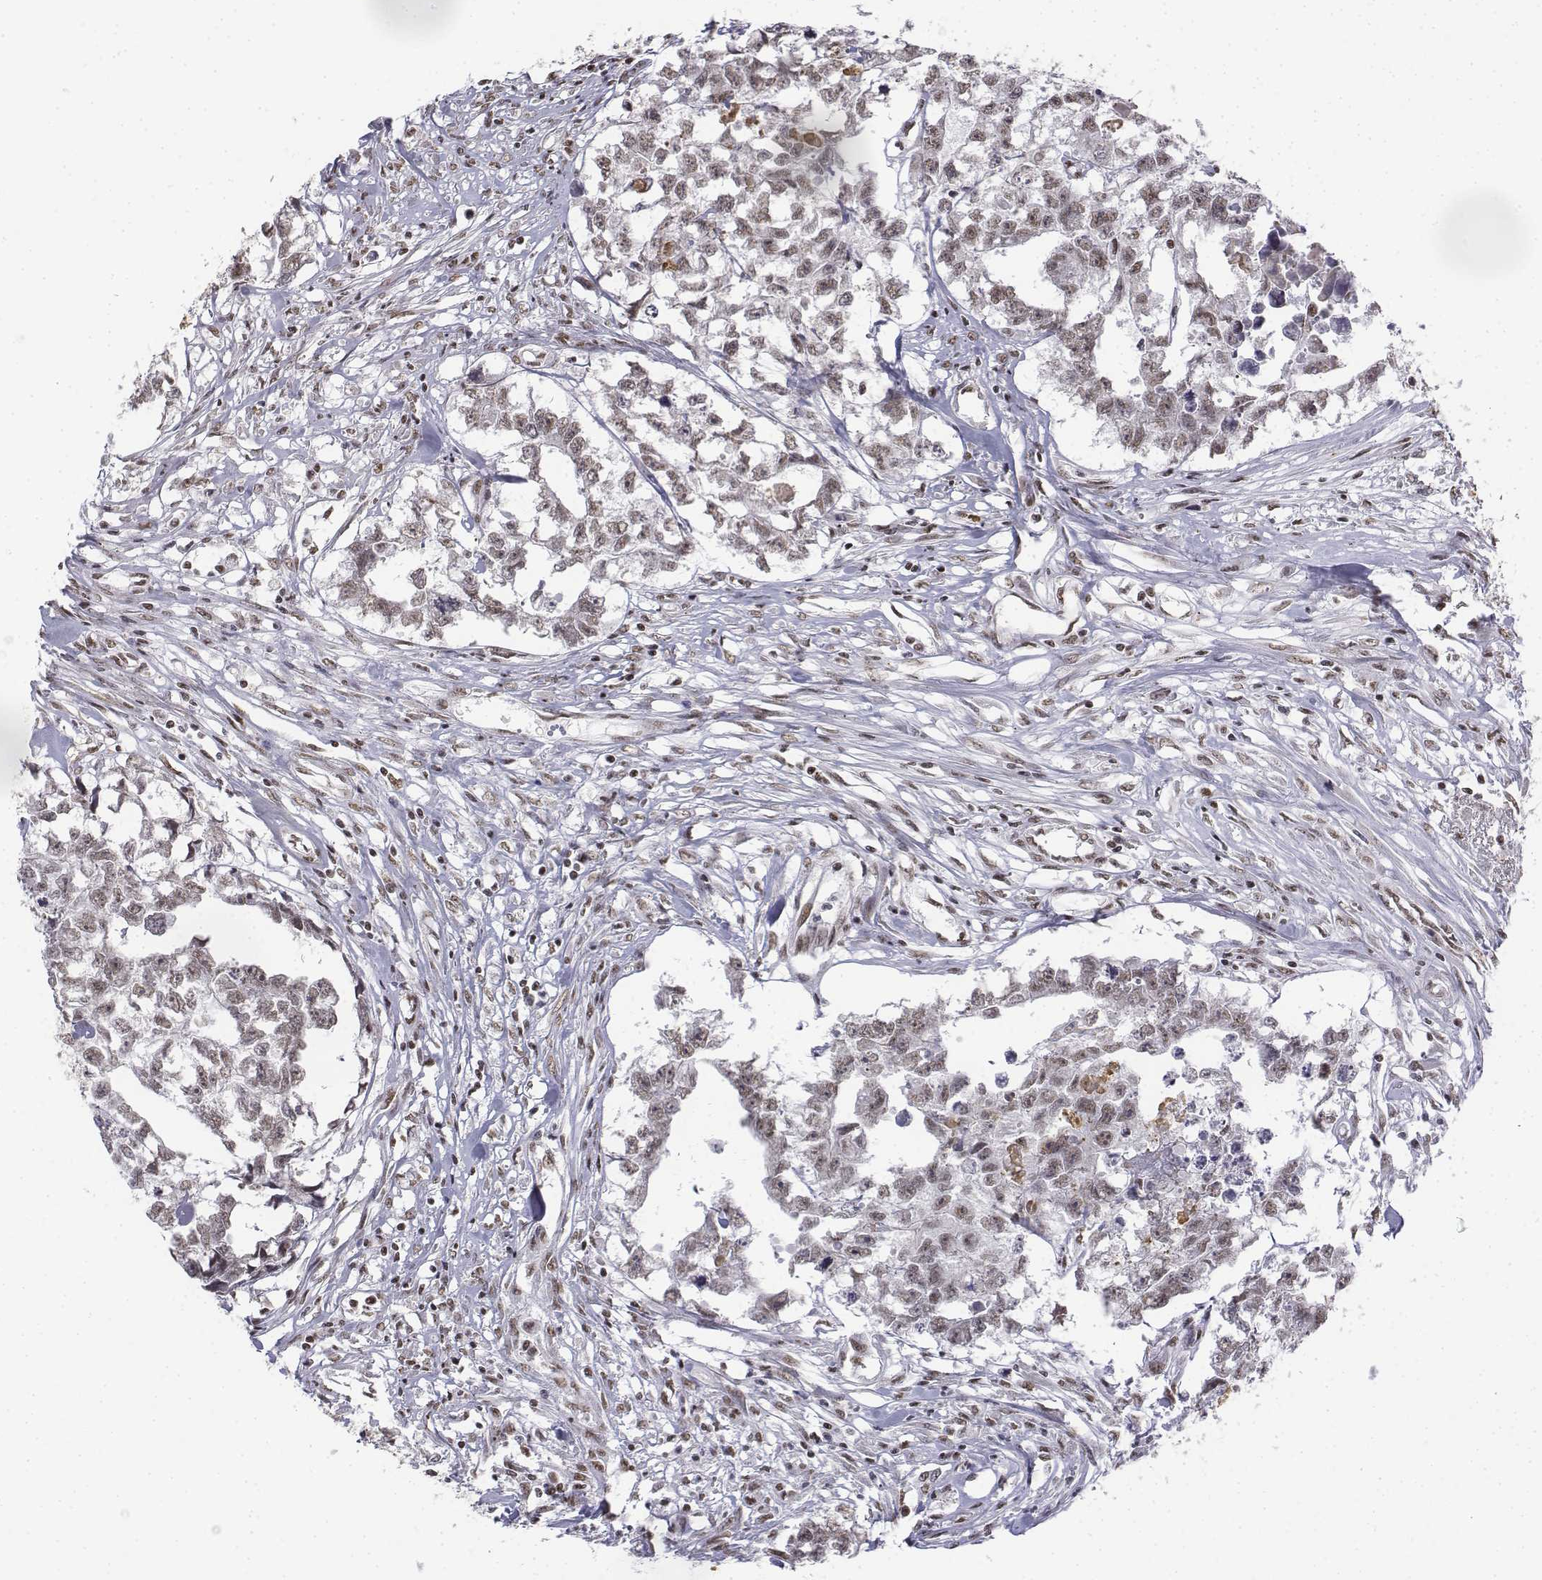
{"staining": {"intensity": "weak", "quantity": ">75%", "location": "nuclear"}, "tissue": "testis cancer", "cell_type": "Tumor cells", "image_type": "cancer", "snomed": [{"axis": "morphology", "description": "Carcinoma, Embryonal, NOS"}, {"axis": "morphology", "description": "Teratoma, malignant, NOS"}, {"axis": "topography", "description": "Testis"}], "caption": "DAB immunohistochemical staining of testis cancer (teratoma (malignant)) reveals weak nuclear protein staining in approximately >75% of tumor cells. The protein is shown in brown color, while the nuclei are stained blue.", "gene": "SETD1A", "patient": {"sex": "male", "age": 44}}